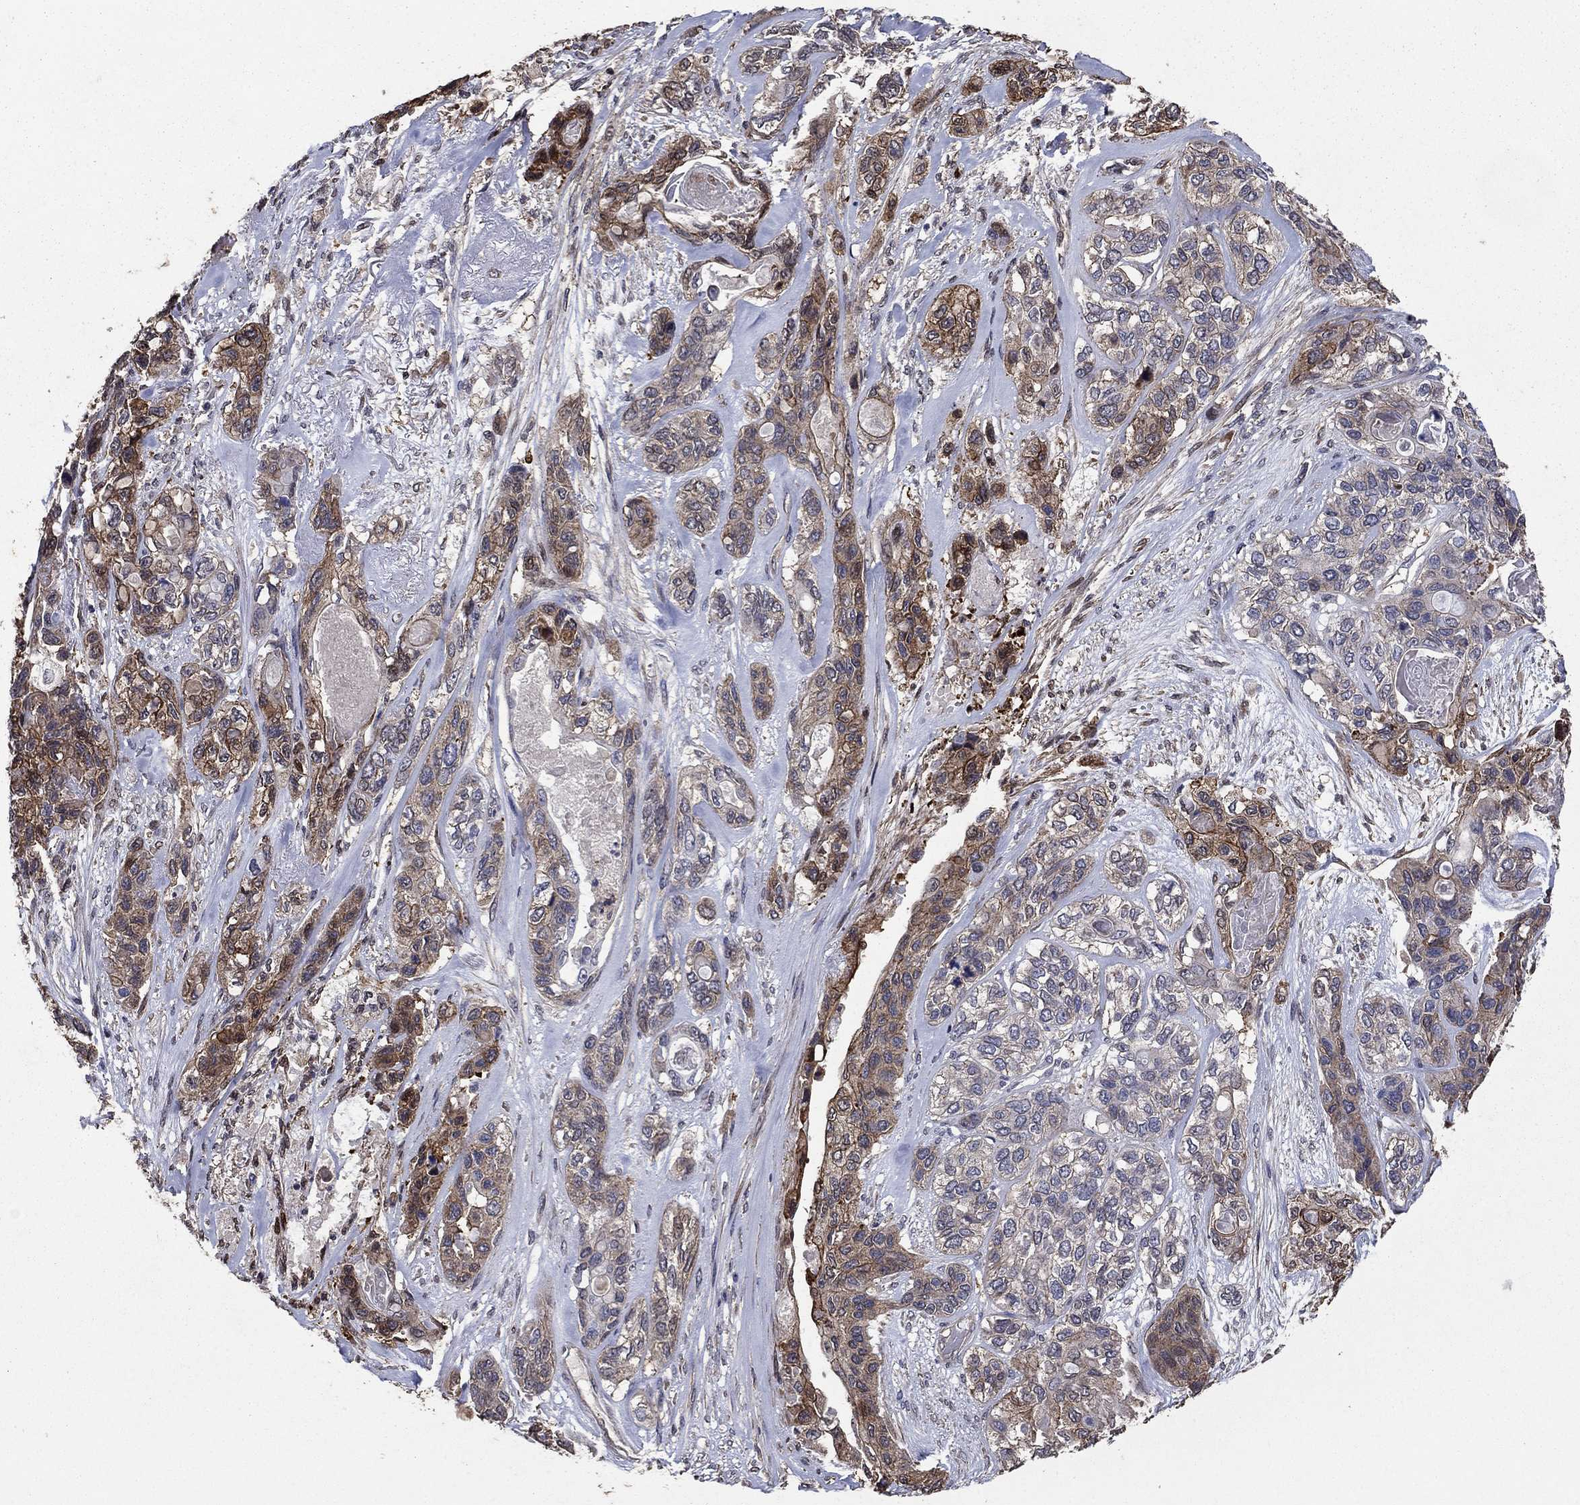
{"staining": {"intensity": "moderate", "quantity": "<25%", "location": "cytoplasmic/membranous"}, "tissue": "lung cancer", "cell_type": "Tumor cells", "image_type": "cancer", "snomed": [{"axis": "morphology", "description": "Squamous cell carcinoma, NOS"}, {"axis": "topography", "description": "Lung"}], "caption": "Moderate cytoplasmic/membranous expression is appreciated in about <25% of tumor cells in lung cancer.", "gene": "DVL1", "patient": {"sex": "female", "age": 70}}